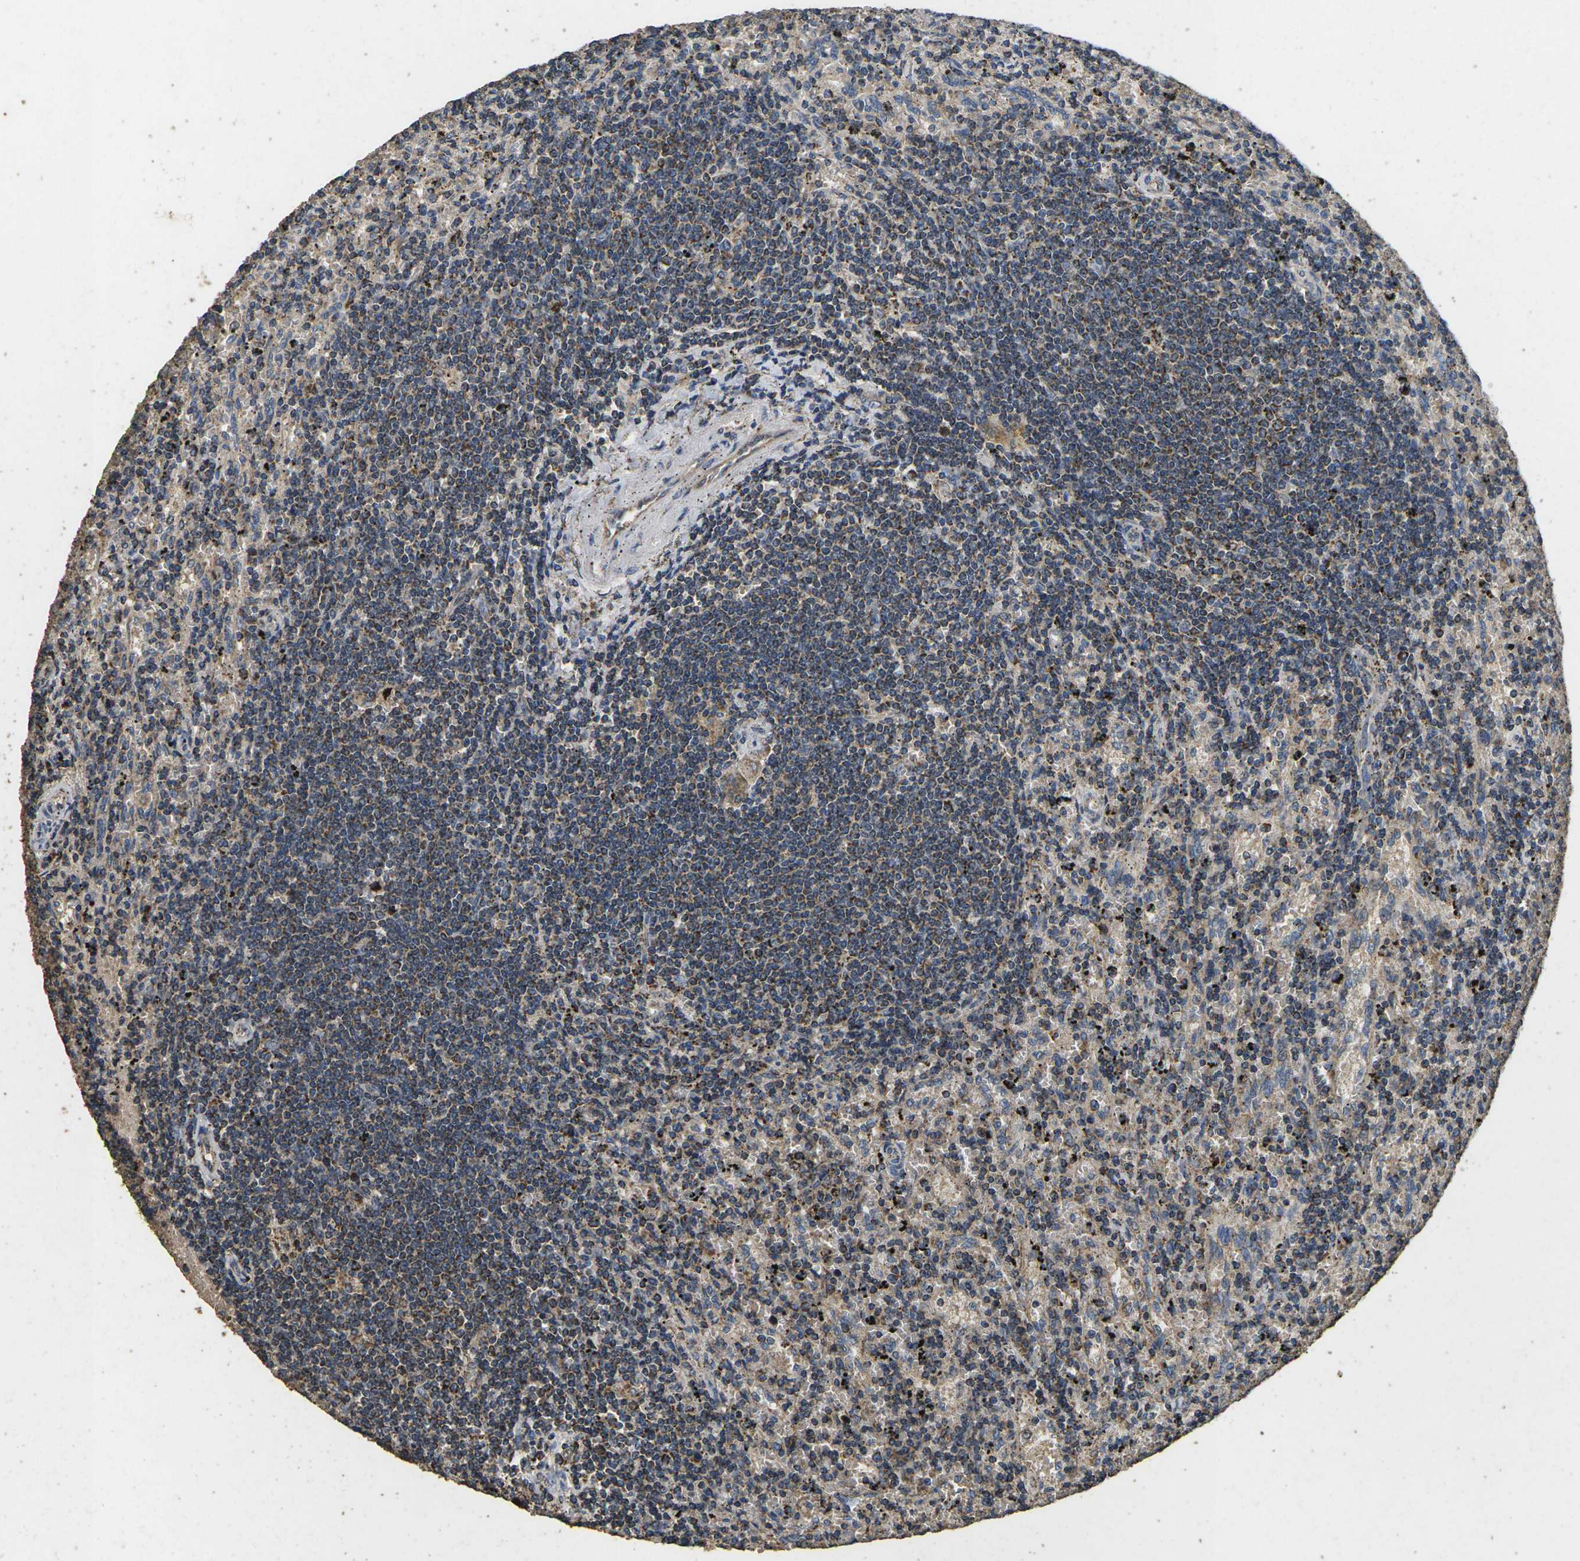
{"staining": {"intensity": "weak", "quantity": ">75%", "location": "cytoplasmic/membranous"}, "tissue": "lymphoma", "cell_type": "Tumor cells", "image_type": "cancer", "snomed": [{"axis": "morphology", "description": "Malignant lymphoma, non-Hodgkin's type, Low grade"}, {"axis": "topography", "description": "Spleen"}], "caption": "Immunohistochemistry (IHC) (DAB) staining of human lymphoma reveals weak cytoplasmic/membranous protein expression in approximately >75% of tumor cells. The staining was performed using DAB, with brown indicating positive protein expression. Nuclei are stained blue with hematoxylin.", "gene": "MAPK11", "patient": {"sex": "male", "age": 76}}